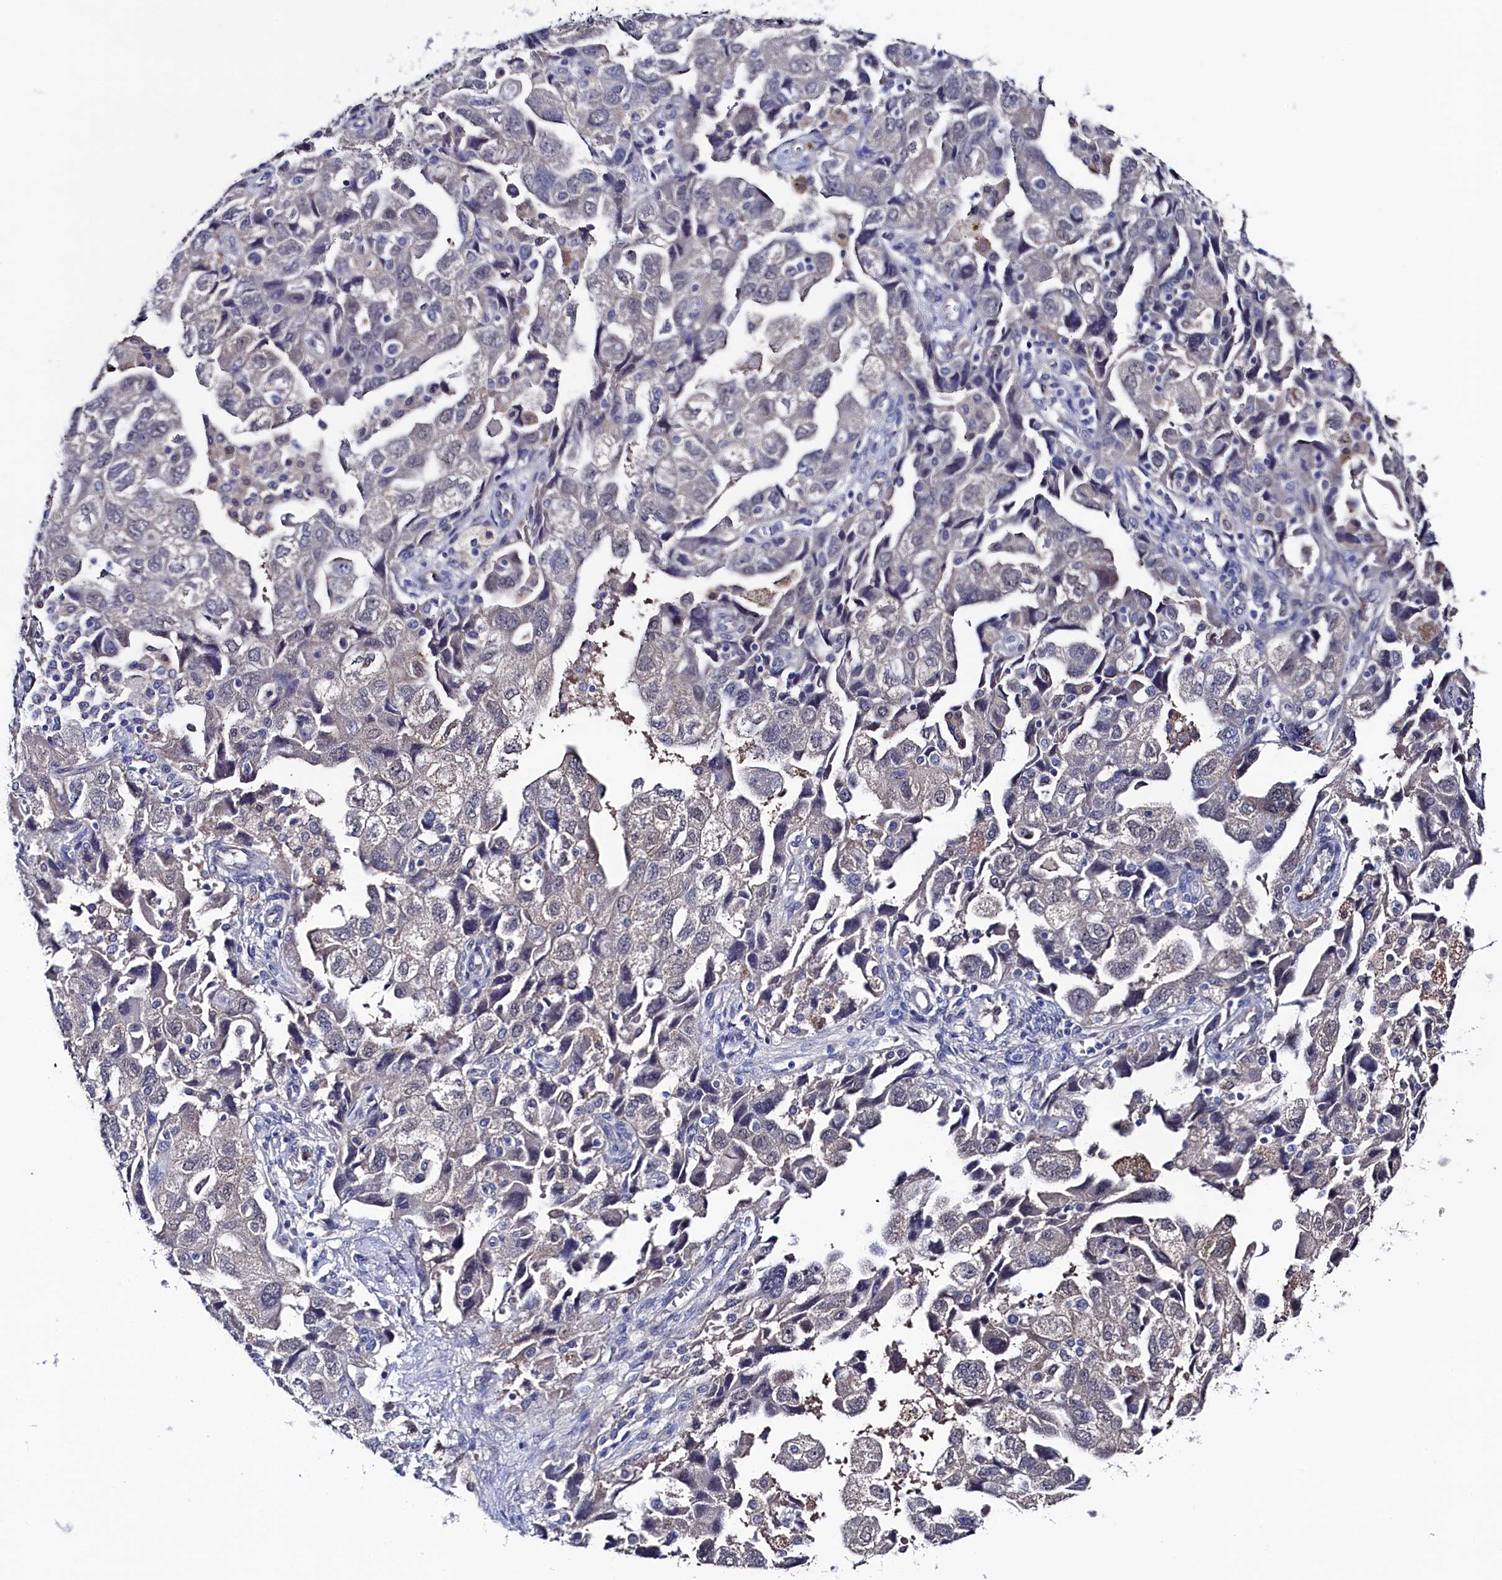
{"staining": {"intensity": "negative", "quantity": "none", "location": "none"}, "tissue": "ovarian cancer", "cell_type": "Tumor cells", "image_type": "cancer", "snomed": [{"axis": "morphology", "description": "Carcinoma, NOS"}, {"axis": "morphology", "description": "Cystadenocarcinoma, serous, NOS"}, {"axis": "topography", "description": "Ovary"}], "caption": "Tumor cells are negative for protein expression in human ovarian carcinoma.", "gene": "RNH1", "patient": {"sex": "female", "age": 69}}